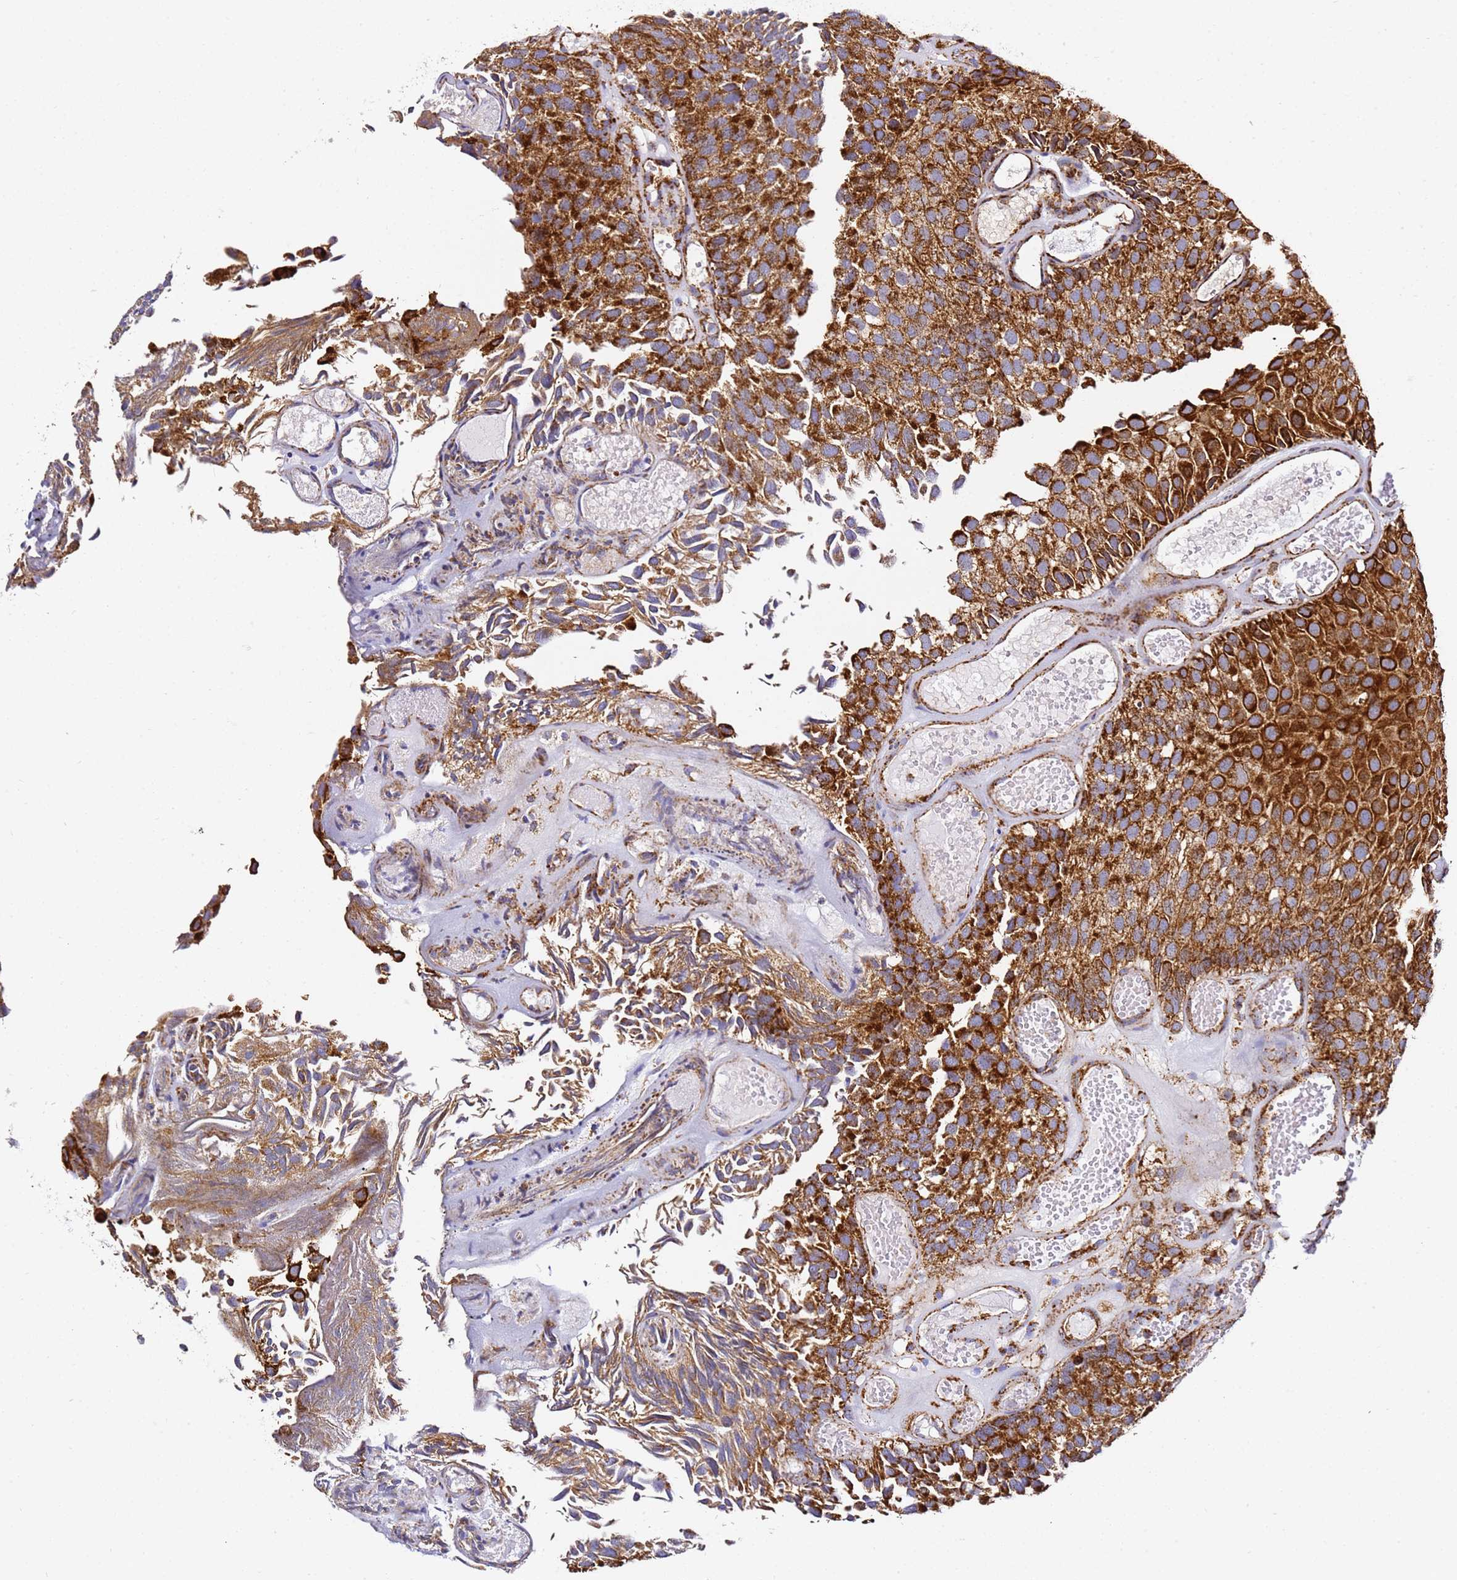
{"staining": {"intensity": "moderate", "quantity": ">75%", "location": "cytoplasmic/membranous"}, "tissue": "urothelial cancer", "cell_type": "Tumor cells", "image_type": "cancer", "snomed": [{"axis": "morphology", "description": "Urothelial carcinoma, Low grade"}, {"axis": "topography", "description": "Urinary bladder"}], "caption": "Urothelial carcinoma (low-grade) was stained to show a protein in brown. There is medium levels of moderate cytoplasmic/membranous expression in approximately >75% of tumor cells.", "gene": "NDUFA3", "patient": {"sex": "male", "age": 89}}